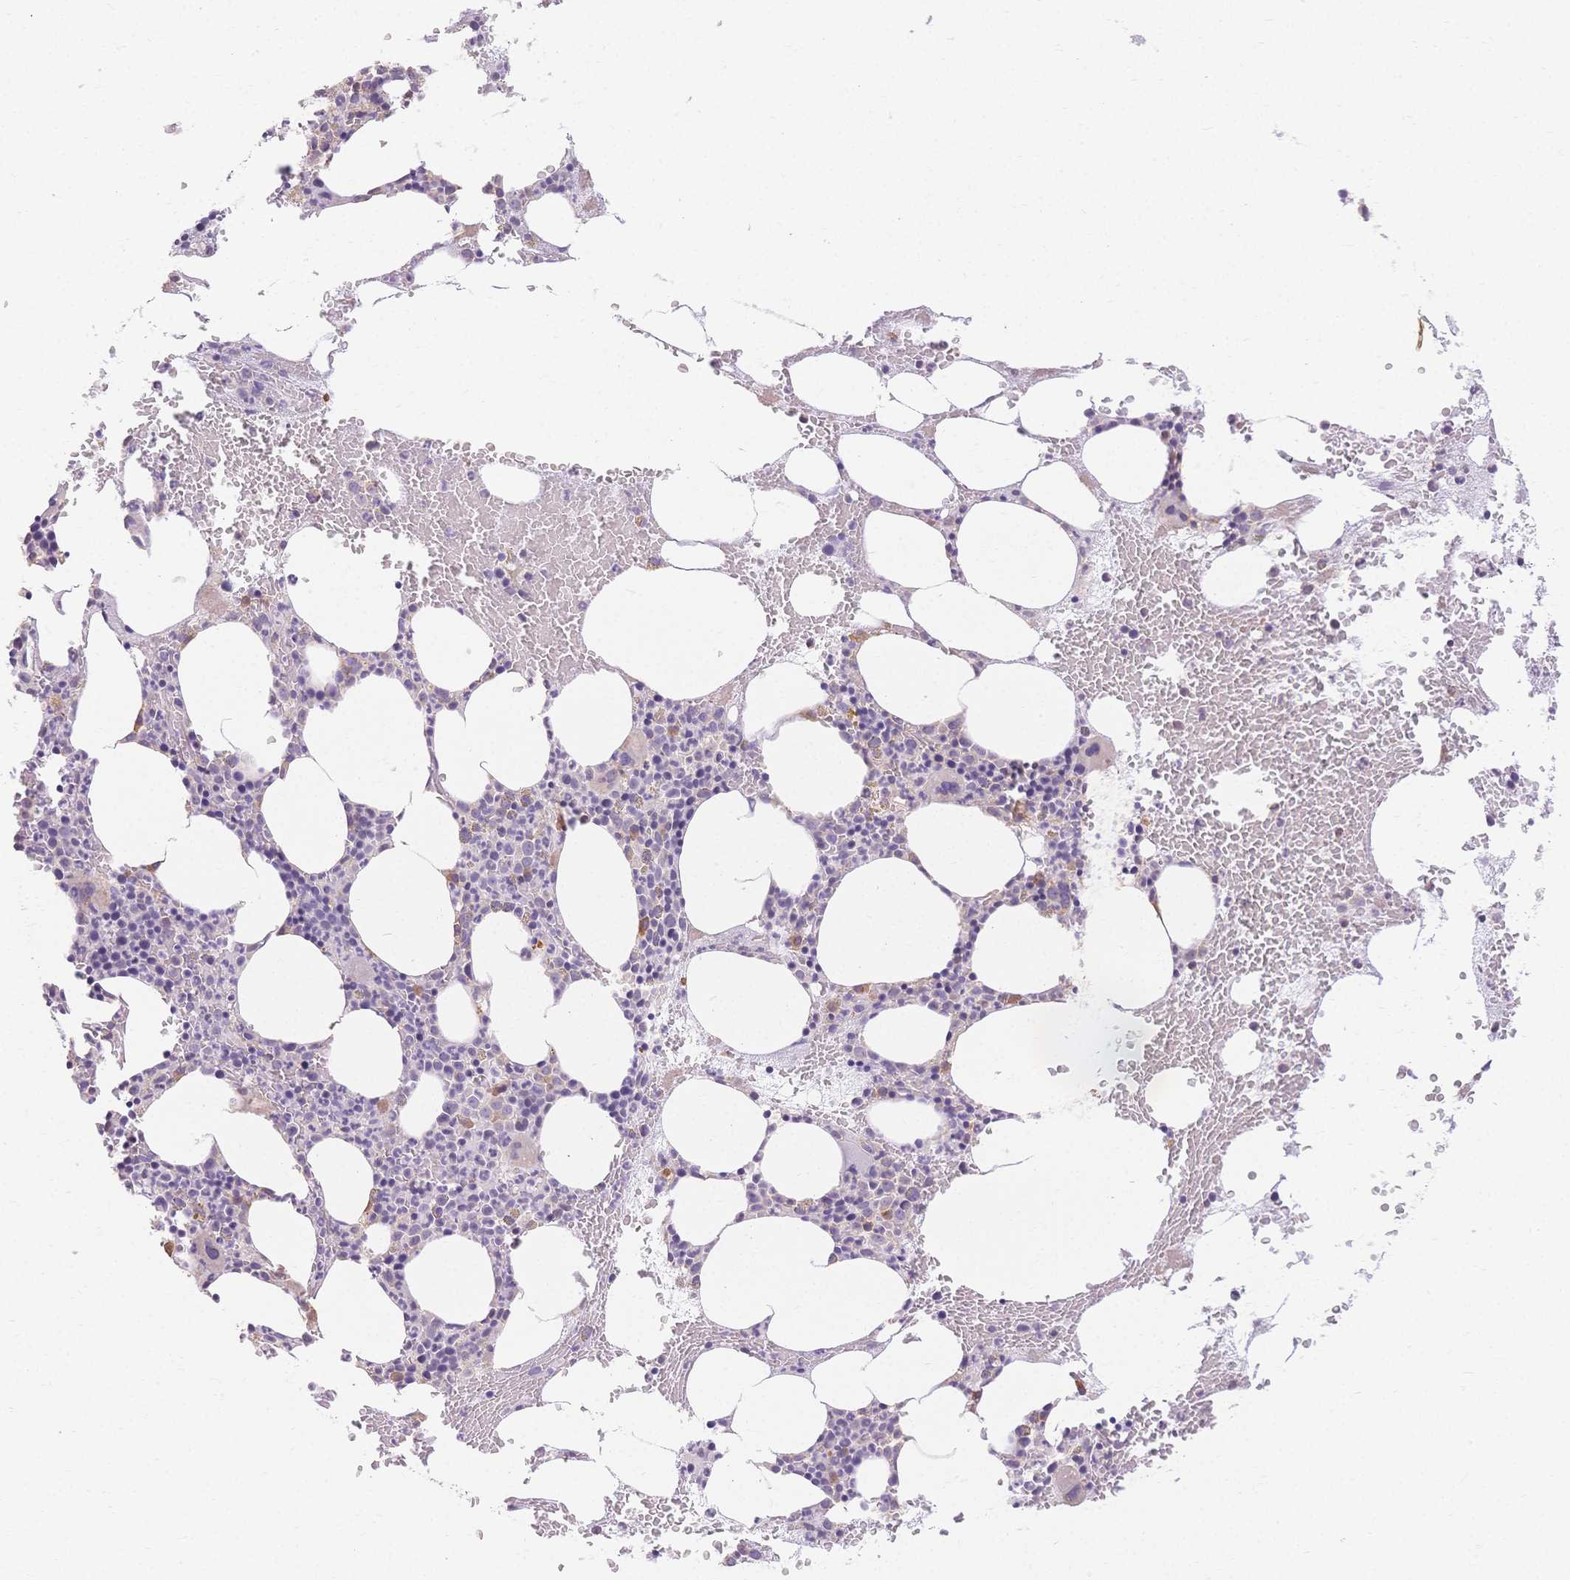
{"staining": {"intensity": "negative", "quantity": "none", "location": "none"}, "tissue": "bone marrow", "cell_type": "Hematopoietic cells", "image_type": "normal", "snomed": [{"axis": "morphology", "description": "Normal tissue, NOS"}, {"axis": "topography", "description": "Bone marrow"}], "caption": "High magnification brightfield microscopy of normal bone marrow stained with DAB (3,3'-diaminobenzidine) (brown) and counterstained with hematoxylin (blue): hematopoietic cells show no significant staining.", "gene": "HS3ST5", "patient": {"sex": "male", "age": 89}}